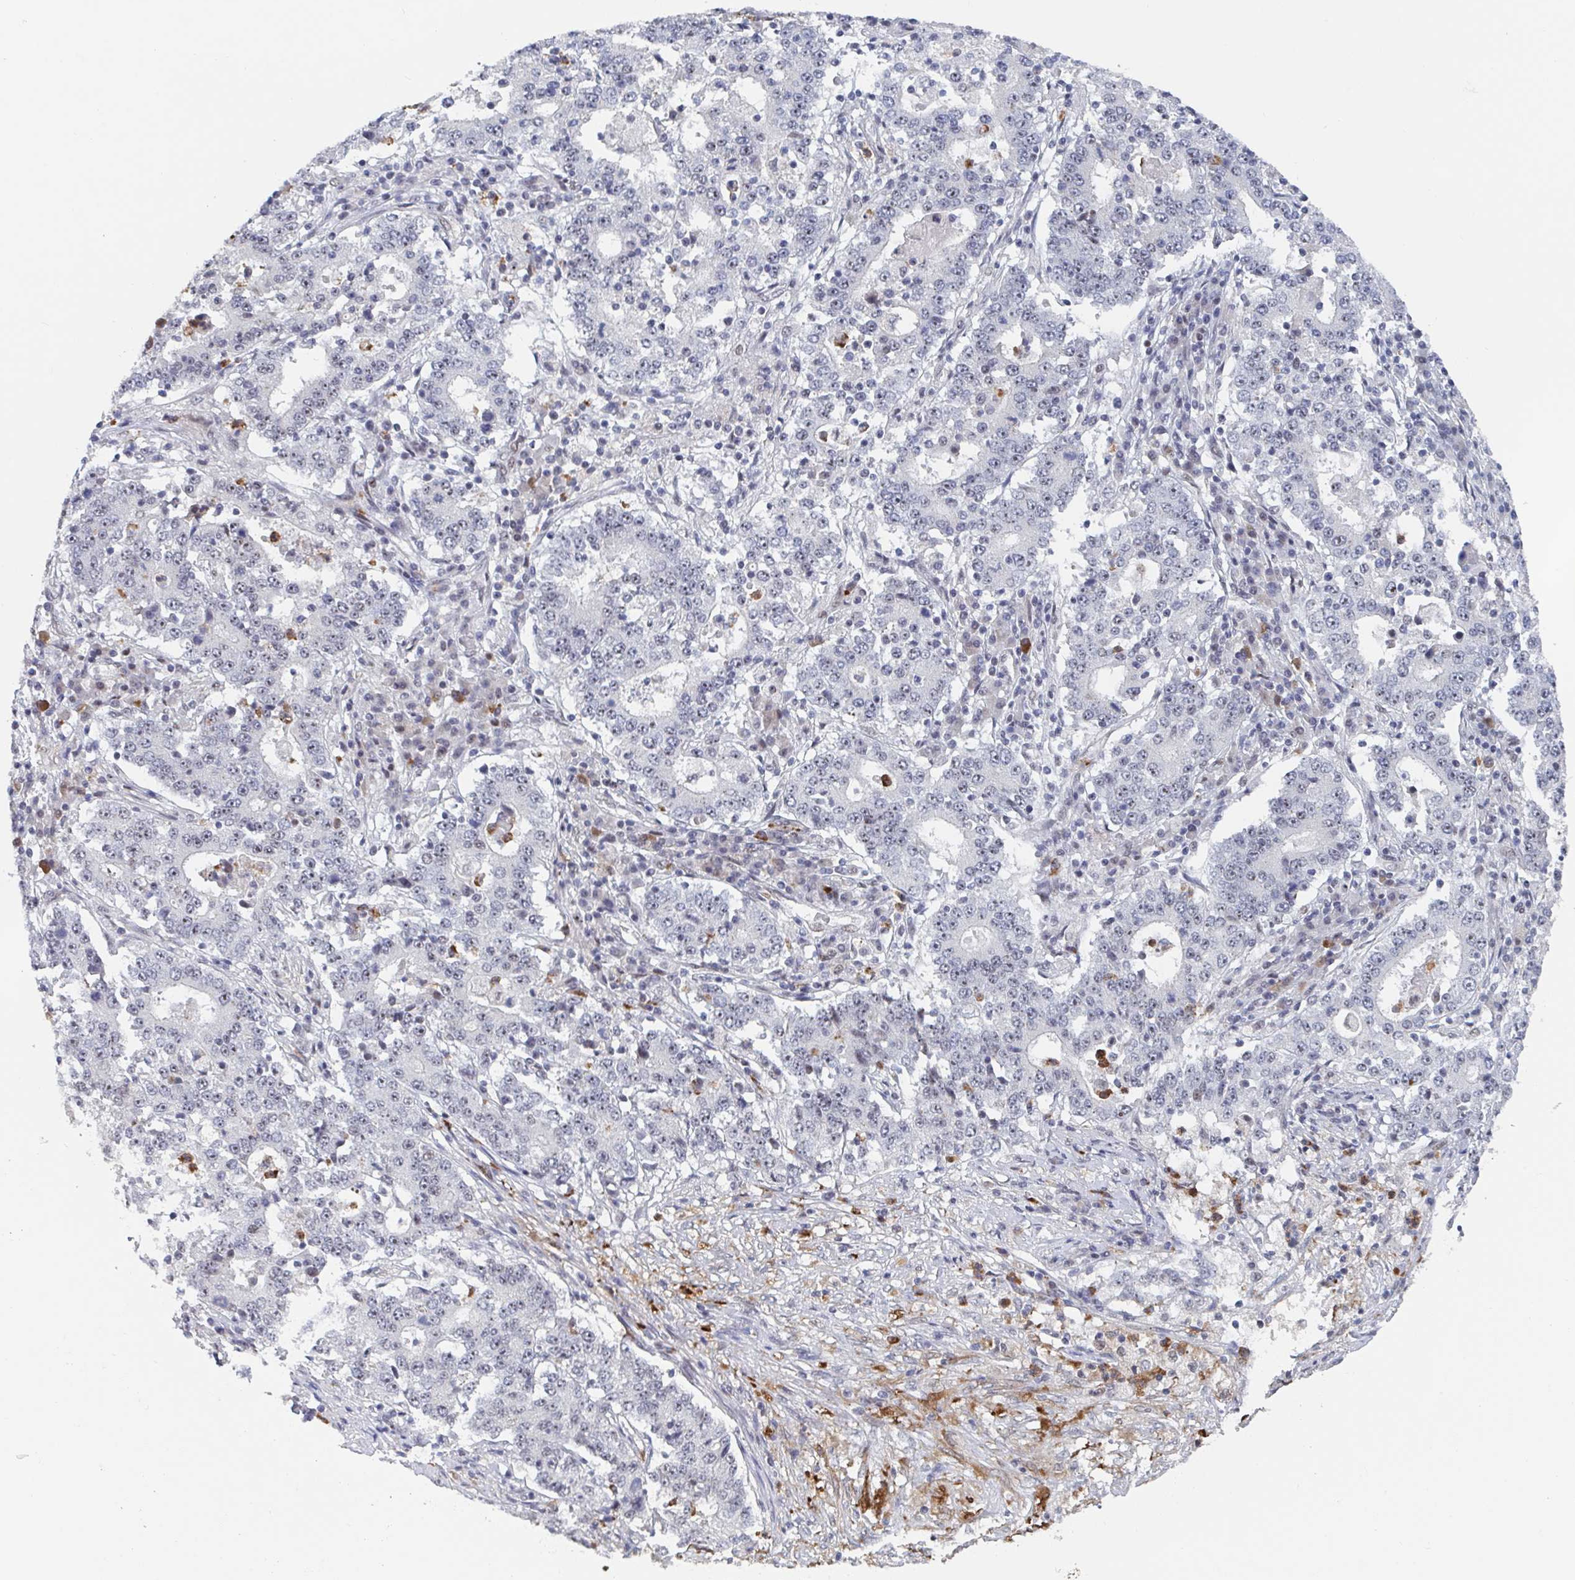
{"staining": {"intensity": "negative", "quantity": "none", "location": "none"}, "tissue": "stomach cancer", "cell_type": "Tumor cells", "image_type": "cancer", "snomed": [{"axis": "morphology", "description": "Adenocarcinoma, NOS"}, {"axis": "topography", "description": "Stomach"}], "caption": "Tumor cells are negative for protein expression in human adenocarcinoma (stomach).", "gene": "RNF212", "patient": {"sex": "male", "age": 59}}